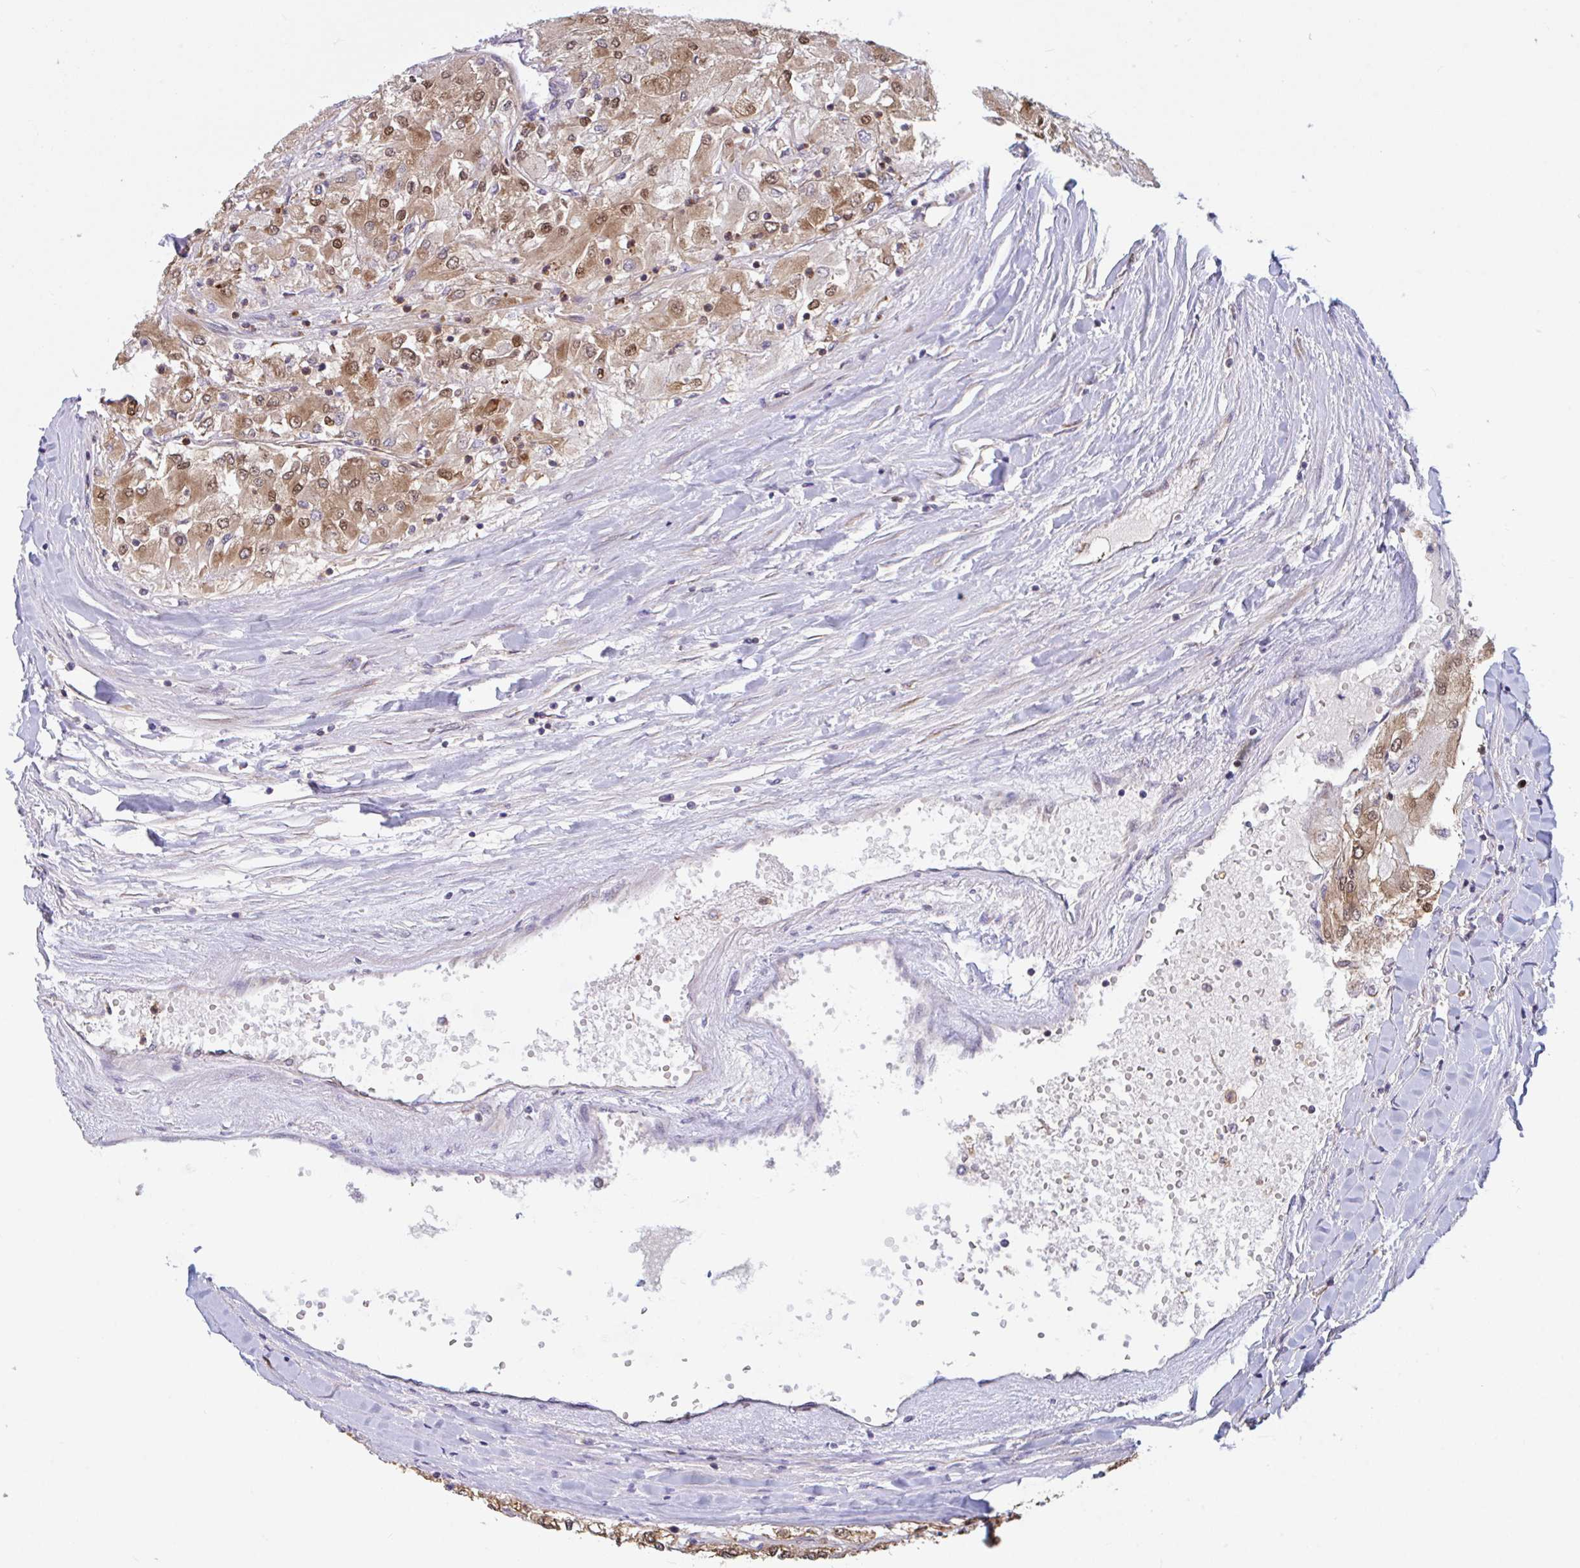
{"staining": {"intensity": "moderate", "quantity": ">75%", "location": "cytoplasmic/membranous,nuclear"}, "tissue": "renal cancer", "cell_type": "Tumor cells", "image_type": "cancer", "snomed": [{"axis": "morphology", "description": "Adenocarcinoma, NOS"}, {"axis": "topography", "description": "Kidney"}], "caption": "Immunohistochemical staining of renal cancer (adenocarcinoma) exhibits medium levels of moderate cytoplasmic/membranous and nuclear protein staining in approximately >75% of tumor cells.", "gene": "LMNTD2", "patient": {"sex": "male", "age": 80}}